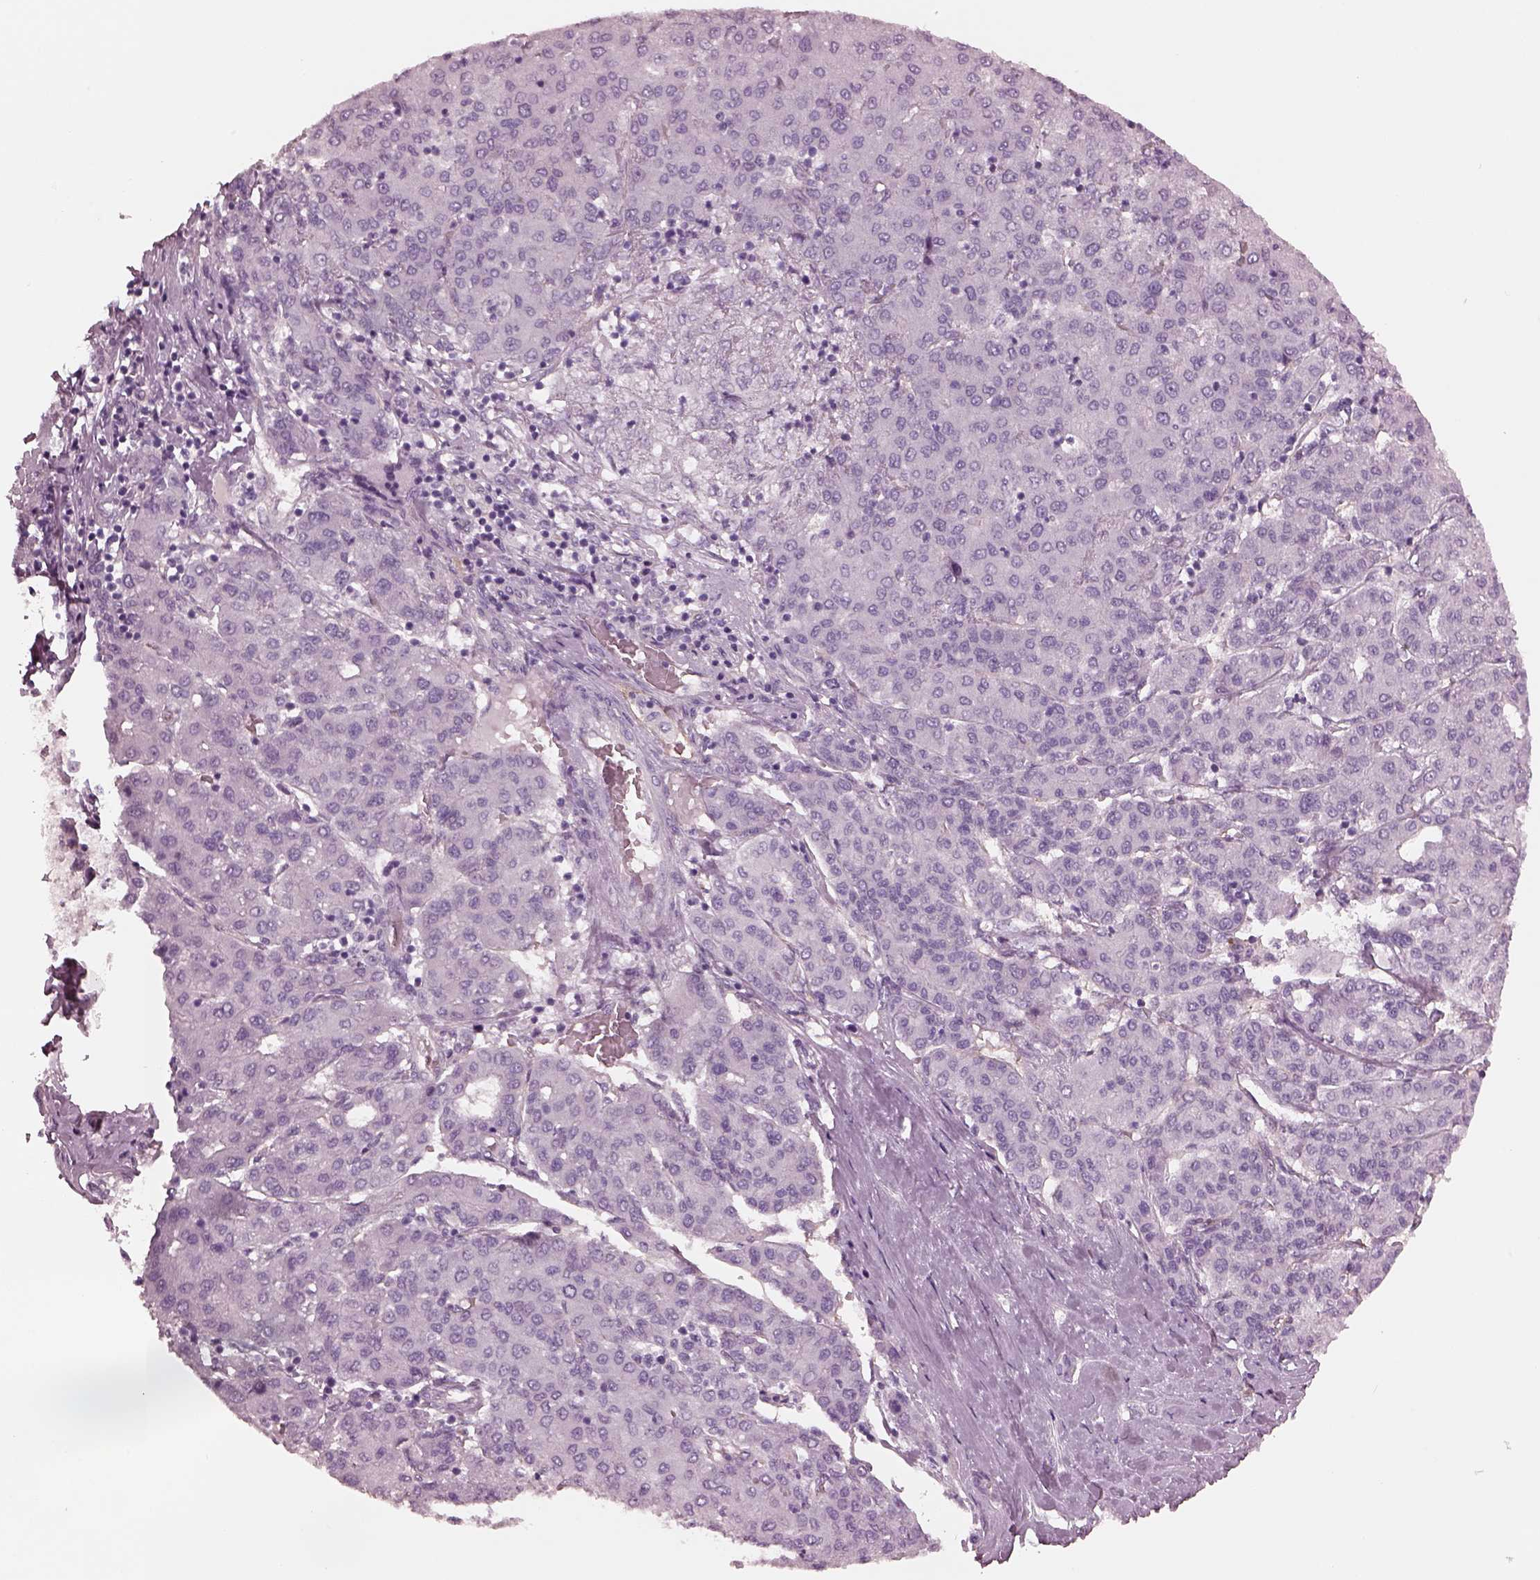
{"staining": {"intensity": "negative", "quantity": "none", "location": "none"}, "tissue": "liver cancer", "cell_type": "Tumor cells", "image_type": "cancer", "snomed": [{"axis": "morphology", "description": "Carcinoma, Hepatocellular, NOS"}, {"axis": "topography", "description": "Liver"}], "caption": "Immunohistochemistry of human hepatocellular carcinoma (liver) shows no staining in tumor cells. (DAB (3,3'-diaminobenzidine) immunohistochemistry (IHC) with hematoxylin counter stain).", "gene": "EIF4E1B", "patient": {"sex": "male", "age": 65}}